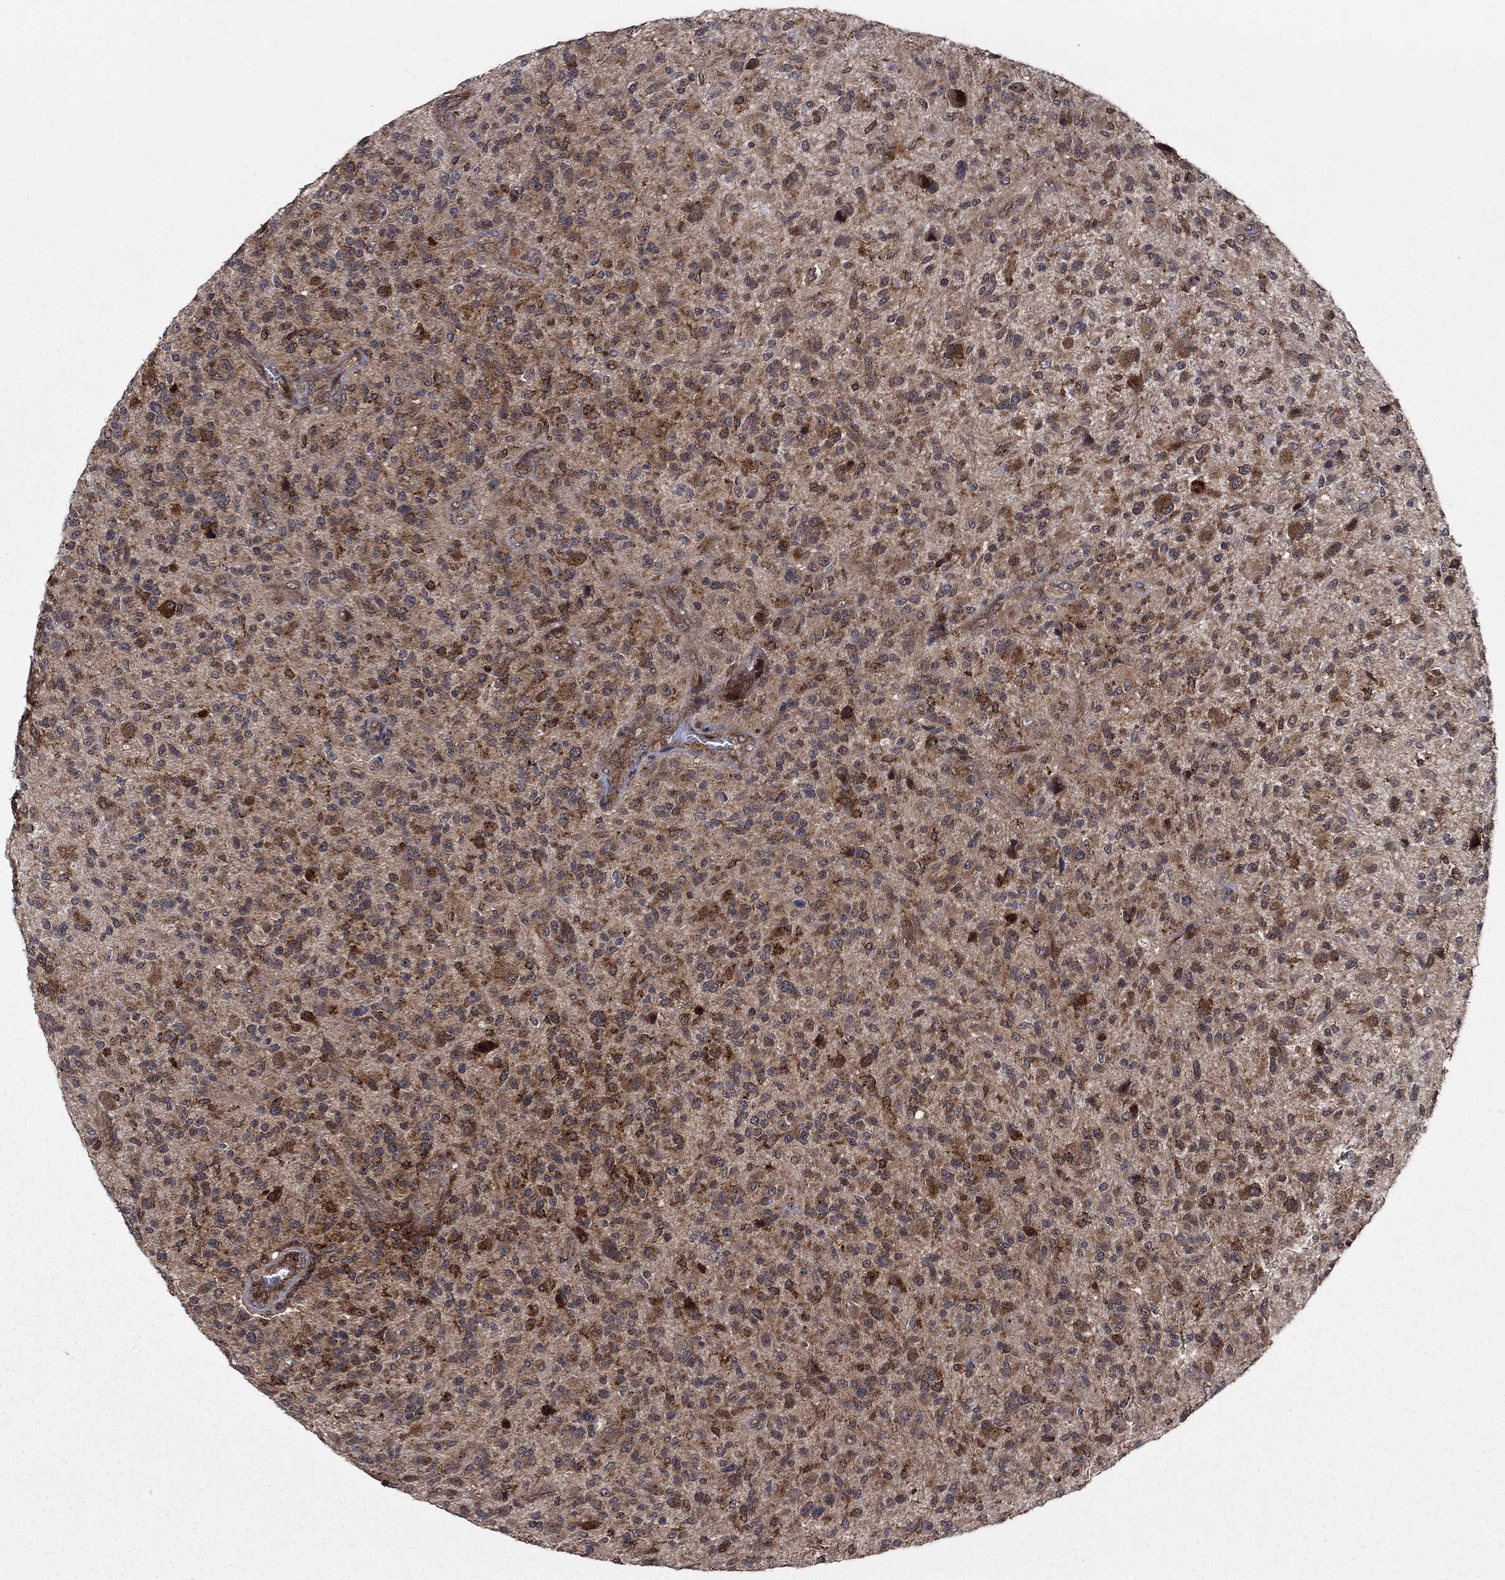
{"staining": {"intensity": "moderate", "quantity": "25%-75%", "location": "cytoplasmic/membranous"}, "tissue": "glioma", "cell_type": "Tumor cells", "image_type": "cancer", "snomed": [{"axis": "morphology", "description": "Glioma, malignant, High grade"}, {"axis": "topography", "description": "Brain"}], "caption": "Protein expression analysis of malignant glioma (high-grade) reveals moderate cytoplasmic/membranous expression in approximately 25%-75% of tumor cells.", "gene": "IFI35", "patient": {"sex": "male", "age": 47}}